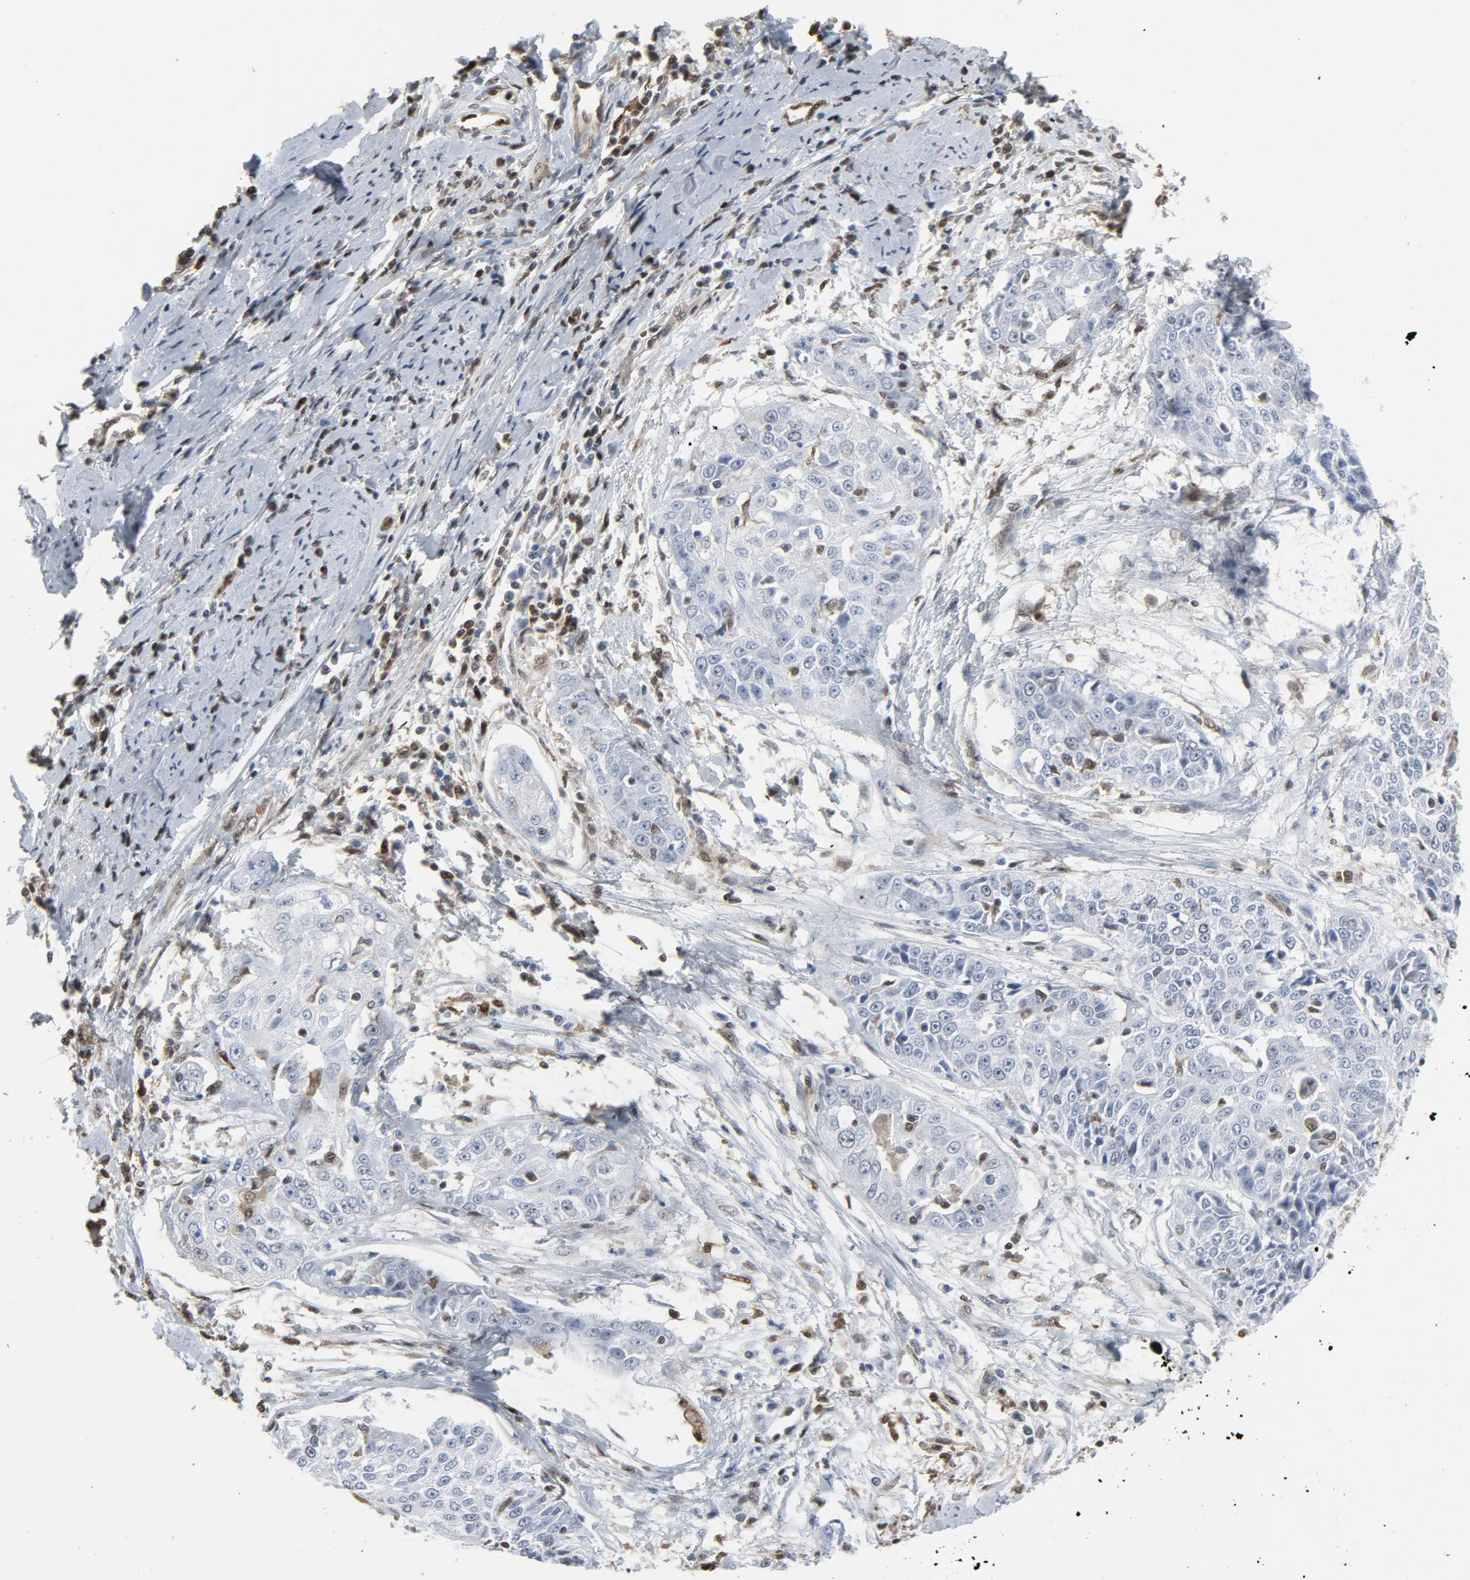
{"staining": {"intensity": "negative", "quantity": "none", "location": "none"}, "tissue": "cervical cancer", "cell_type": "Tumor cells", "image_type": "cancer", "snomed": [{"axis": "morphology", "description": "Squamous cell carcinoma, NOS"}, {"axis": "topography", "description": "Cervix"}], "caption": "IHC of cervical cancer (squamous cell carcinoma) demonstrates no positivity in tumor cells.", "gene": "STAT5A", "patient": {"sex": "female", "age": 64}}